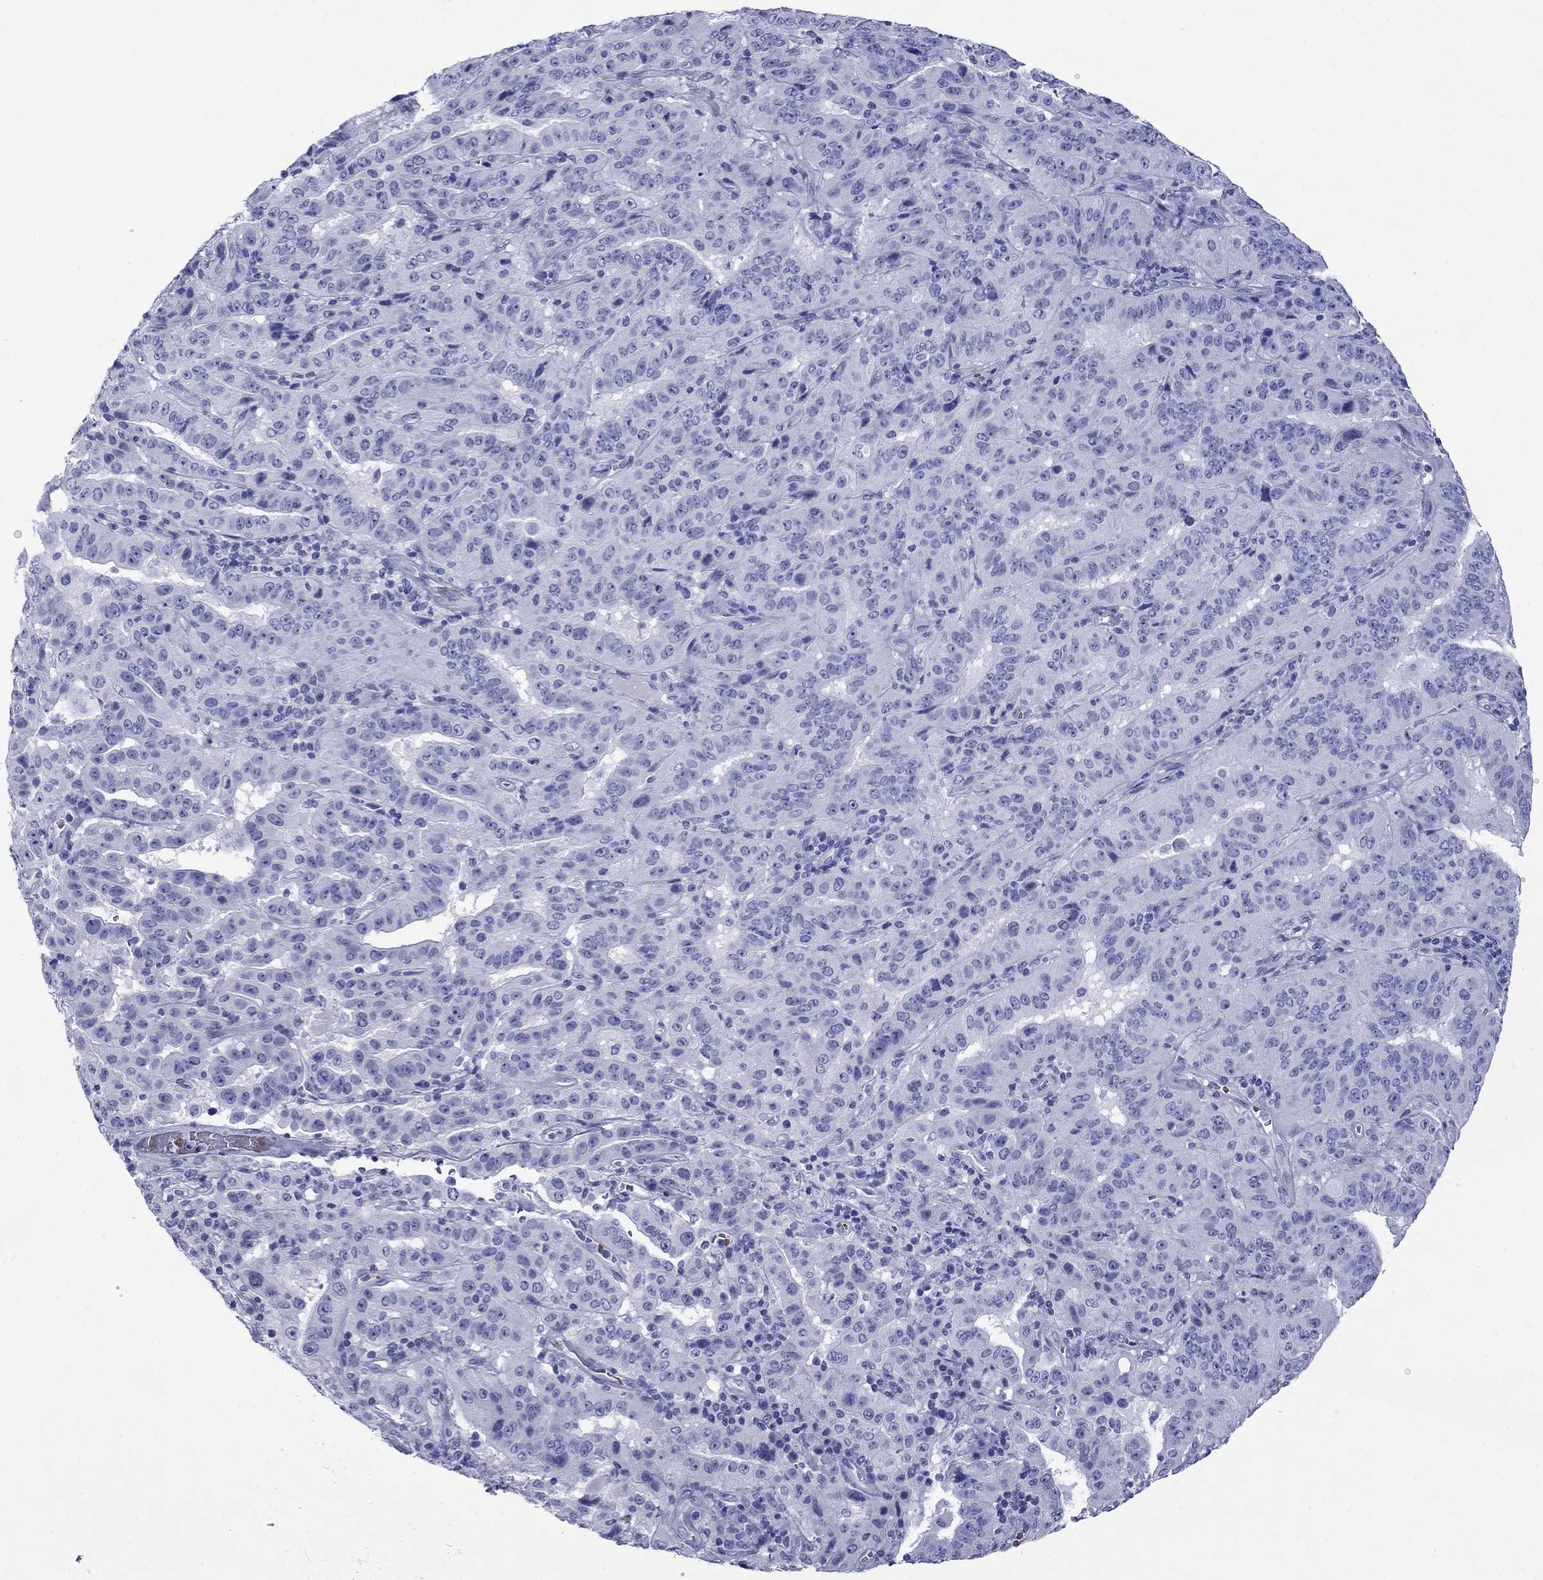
{"staining": {"intensity": "negative", "quantity": "none", "location": "none"}, "tissue": "pancreatic cancer", "cell_type": "Tumor cells", "image_type": "cancer", "snomed": [{"axis": "morphology", "description": "Adenocarcinoma, NOS"}, {"axis": "topography", "description": "Pancreas"}], "caption": "Immunohistochemistry micrograph of neoplastic tissue: human pancreatic adenocarcinoma stained with DAB (3,3'-diaminobenzidine) shows no significant protein expression in tumor cells. (DAB (3,3'-diaminobenzidine) IHC, high magnification).", "gene": "ROM1", "patient": {"sex": "male", "age": 63}}